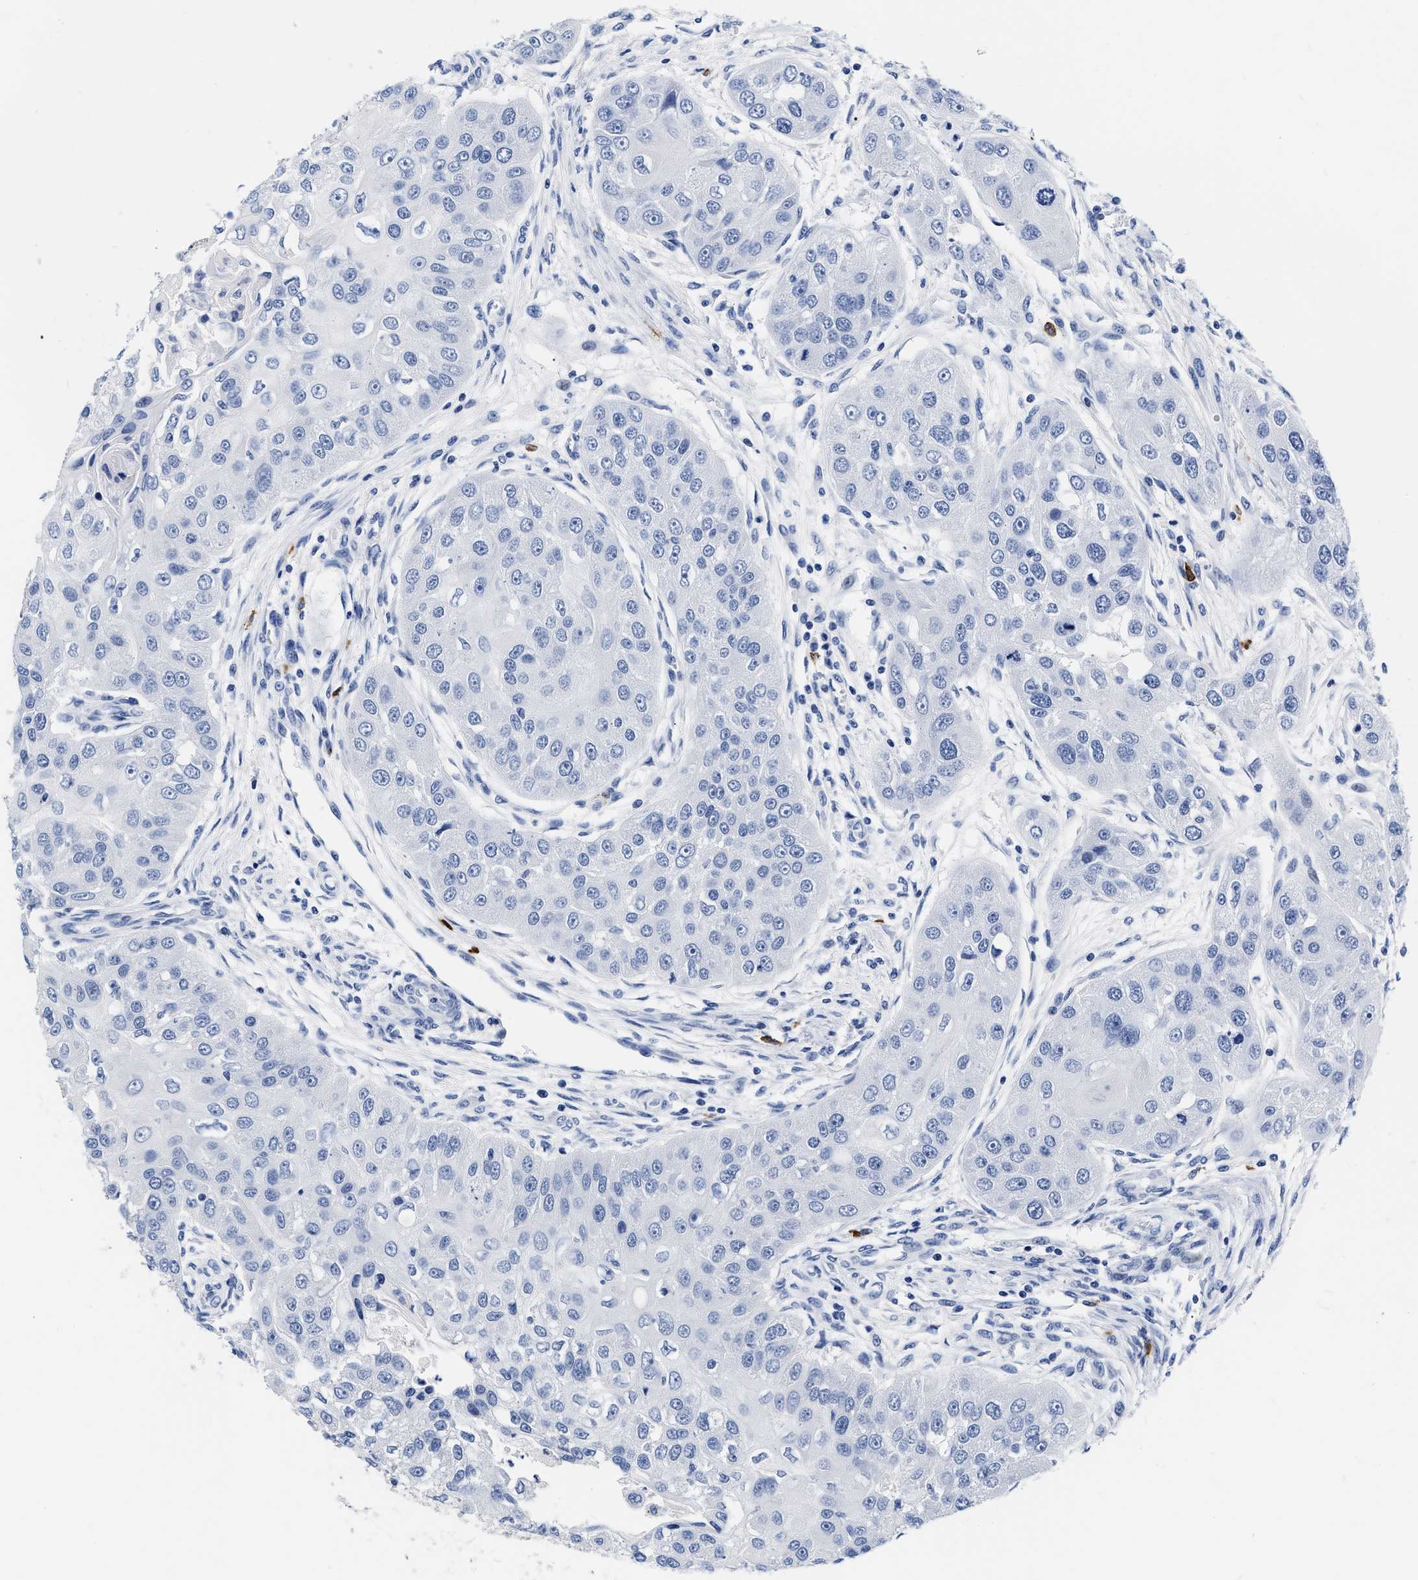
{"staining": {"intensity": "negative", "quantity": "none", "location": "none"}, "tissue": "head and neck cancer", "cell_type": "Tumor cells", "image_type": "cancer", "snomed": [{"axis": "morphology", "description": "Normal tissue, NOS"}, {"axis": "morphology", "description": "Squamous cell carcinoma, NOS"}, {"axis": "topography", "description": "Skeletal muscle"}, {"axis": "topography", "description": "Head-Neck"}], "caption": "Squamous cell carcinoma (head and neck) was stained to show a protein in brown. There is no significant expression in tumor cells.", "gene": "CER1", "patient": {"sex": "male", "age": 51}}